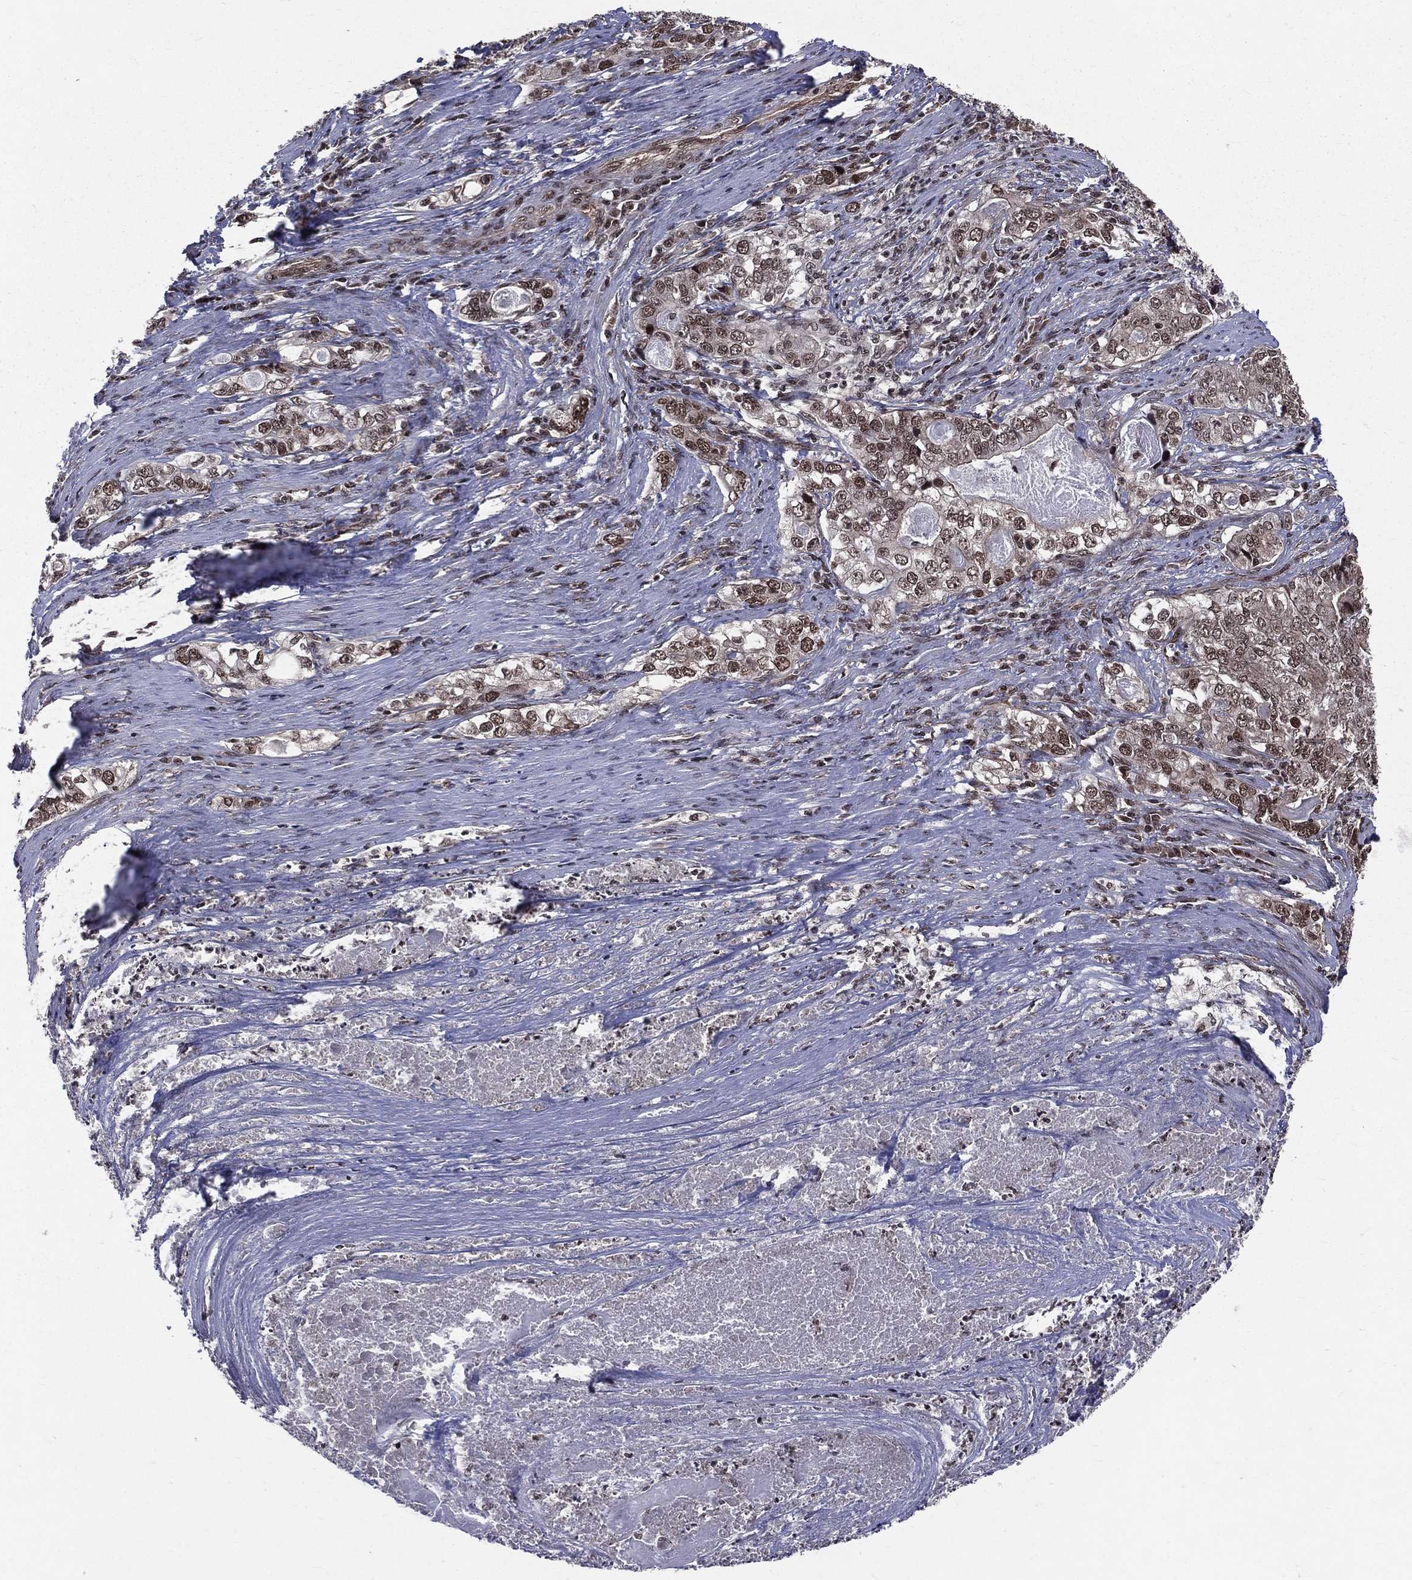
{"staining": {"intensity": "moderate", "quantity": ">75%", "location": "nuclear"}, "tissue": "stomach cancer", "cell_type": "Tumor cells", "image_type": "cancer", "snomed": [{"axis": "morphology", "description": "Adenocarcinoma, NOS"}, {"axis": "topography", "description": "Stomach, lower"}], "caption": "Stomach cancer stained with a protein marker shows moderate staining in tumor cells.", "gene": "SMC3", "patient": {"sex": "female", "age": 72}}